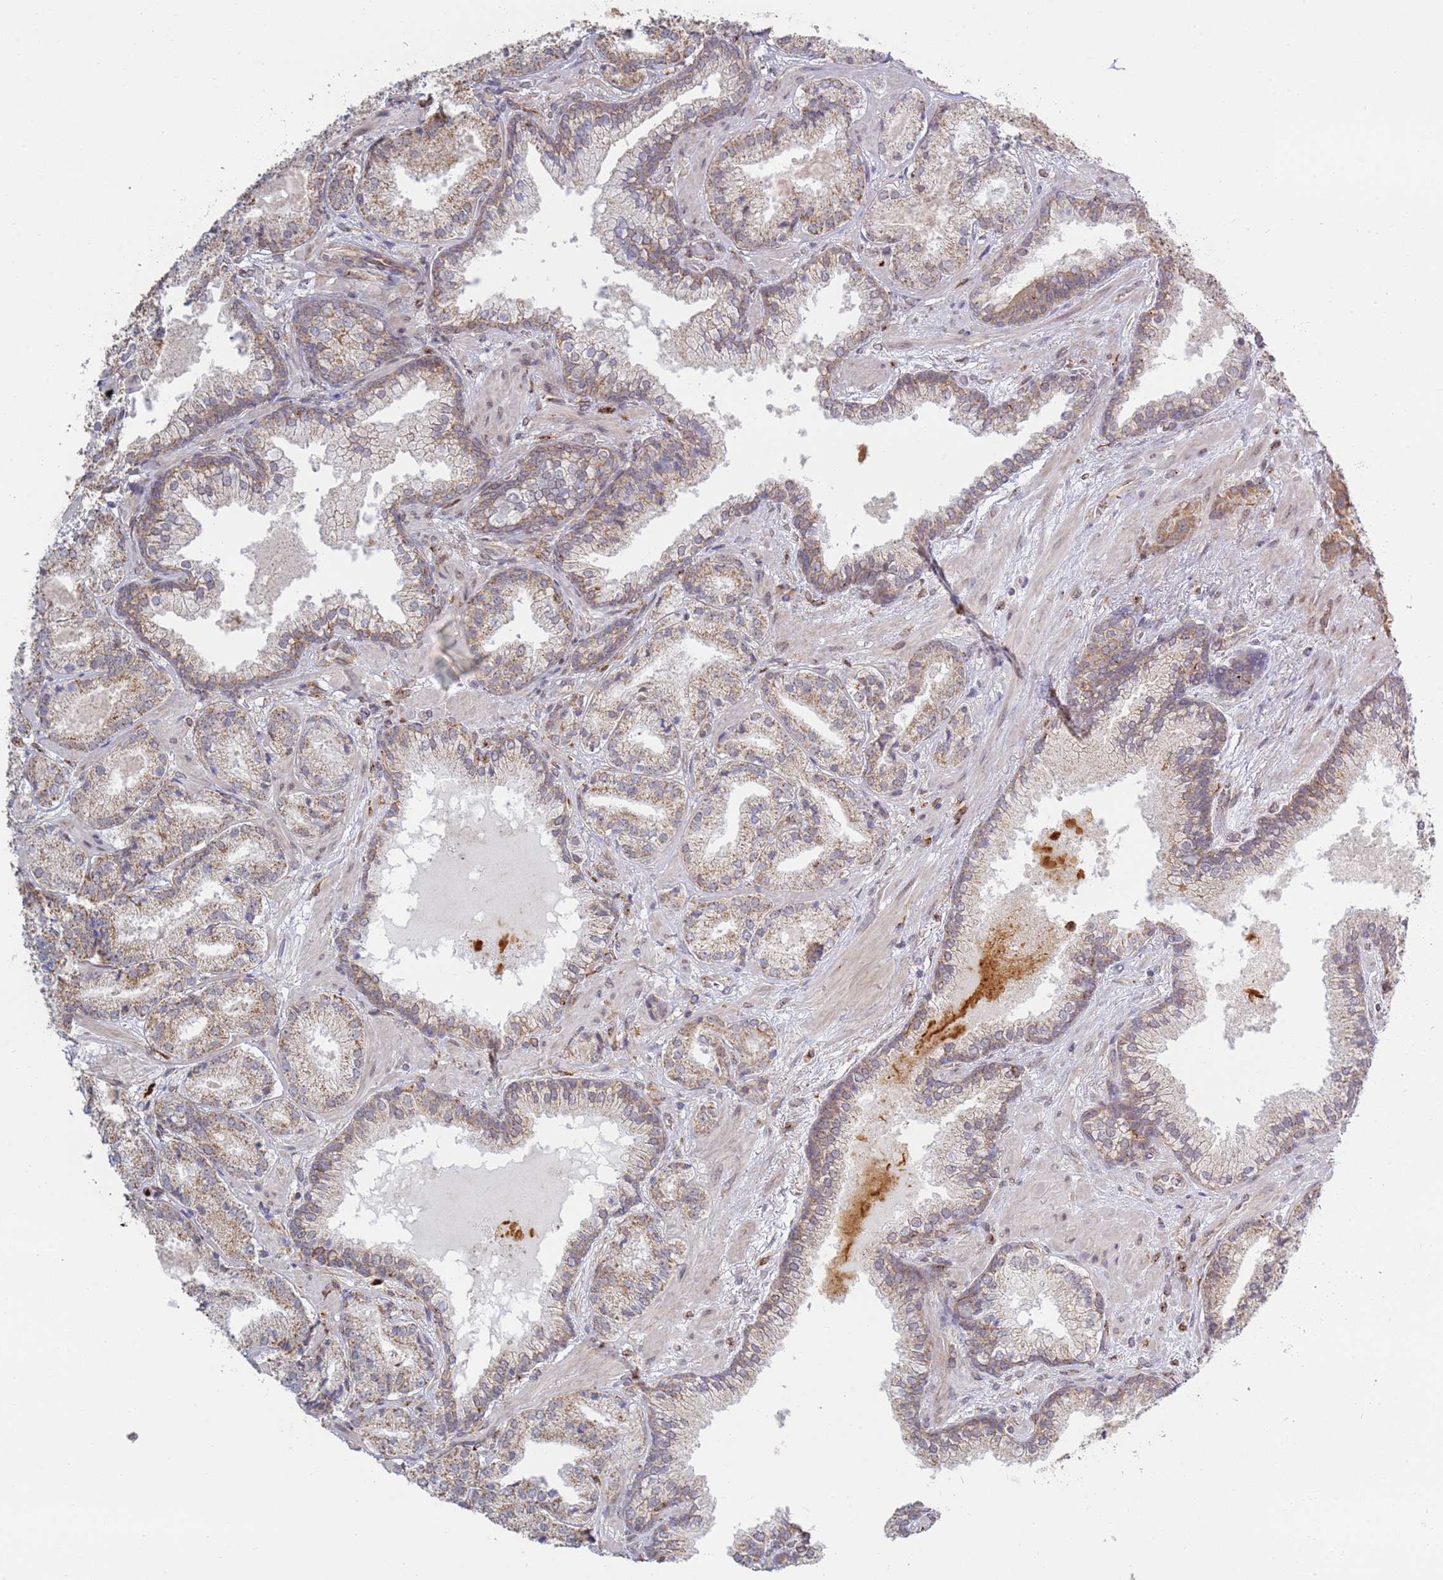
{"staining": {"intensity": "moderate", "quantity": ">75%", "location": "cytoplasmic/membranous"}, "tissue": "prostate cancer", "cell_type": "Tumor cells", "image_type": "cancer", "snomed": [{"axis": "morphology", "description": "Adenocarcinoma, High grade"}, {"axis": "topography", "description": "Prostate"}], "caption": "High-grade adenocarcinoma (prostate) was stained to show a protein in brown. There is medium levels of moderate cytoplasmic/membranous staining in about >75% of tumor cells.", "gene": "CEP170", "patient": {"sex": "male", "age": 63}}